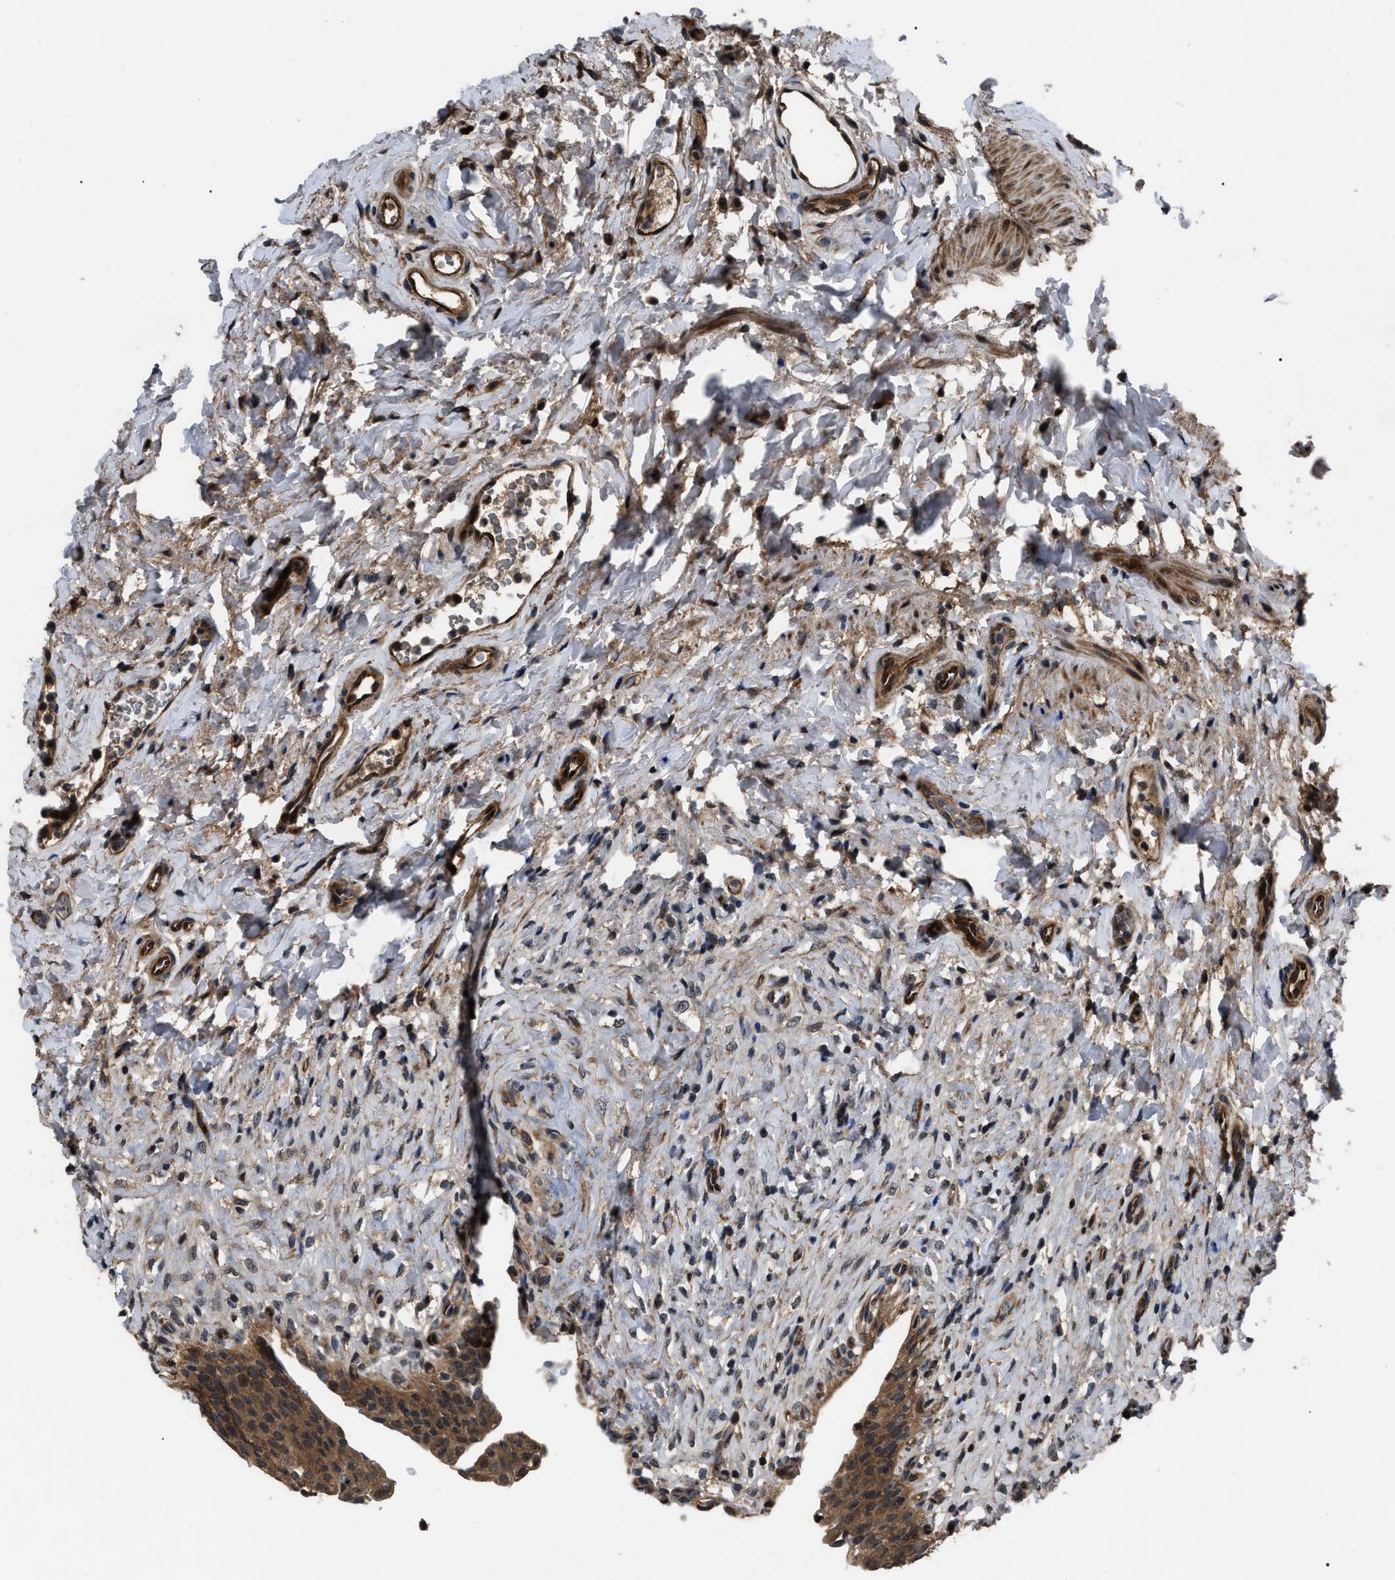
{"staining": {"intensity": "strong", "quantity": ">75%", "location": "cytoplasmic/membranous,nuclear"}, "tissue": "urinary bladder", "cell_type": "Urothelial cells", "image_type": "normal", "snomed": [{"axis": "morphology", "description": "Urothelial carcinoma, High grade"}, {"axis": "topography", "description": "Urinary bladder"}], "caption": "Benign urinary bladder shows strong cytoplasmic/membranous,nuclear positivity in approximately >75% of urothelial cells (DAB IHC with brightfield microscopy, high magnification)..", "gene": "PPWD1", "patient": {"sex": "male", "age": 46}}